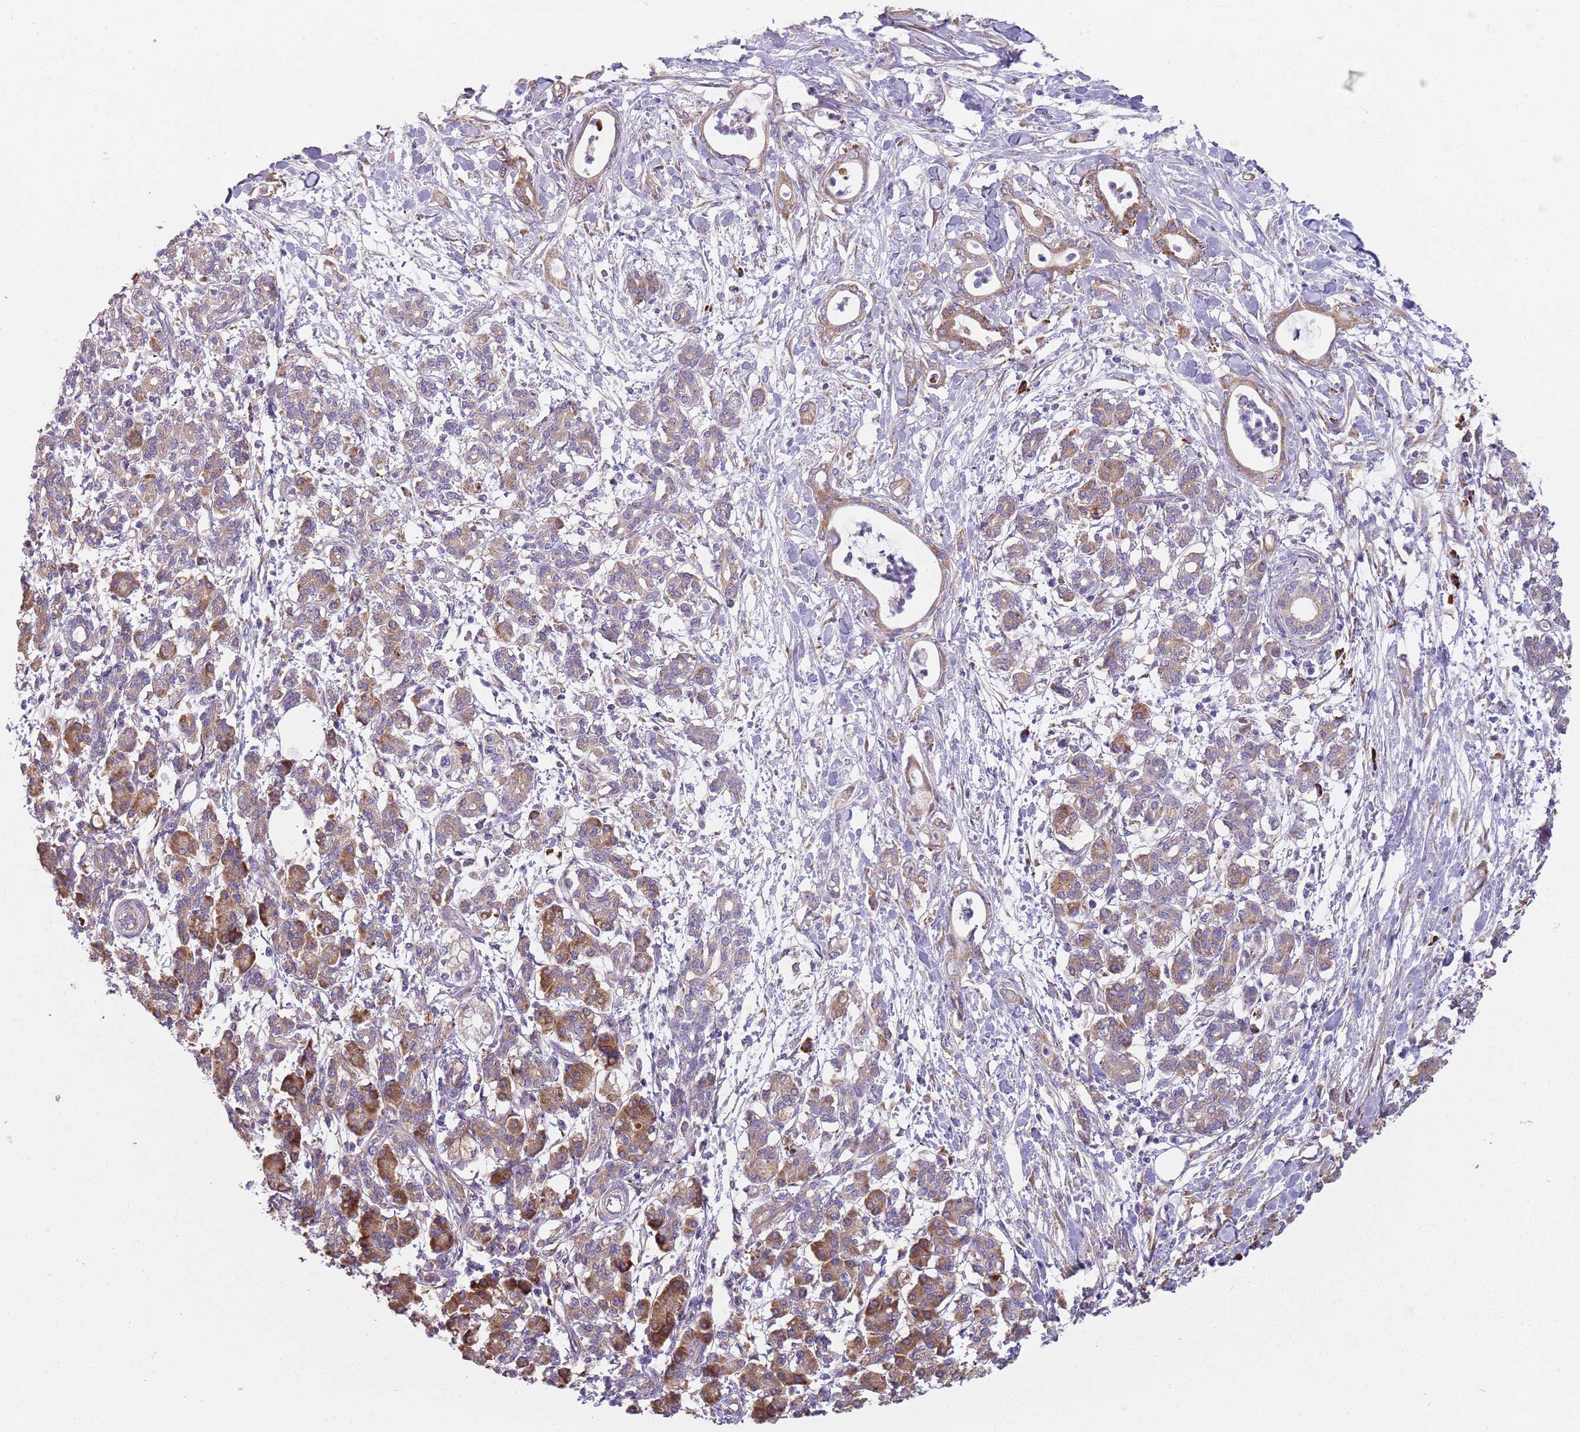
{"staining": {"intensity": "moderate", "quantity": "25%-75%", "location": "cytoplasmic/membranous"}, "tissue": "pancreatic cancer", "cell_type": "Tumor cells", "image_type": "cancer", "snomed": [{"axis": "morphology", "description": "Adenocarcinoma, NOS"}, {"axis": "topography", "description": "Pancreas"}], "caption": "Immunohistochemical staining of pancreatic cancer displays moderate cytoplasmic/membranous protein positivity in approximately 25%-75% of tumor cells.", "gene": "SPATA2", "patient": {"sex": "female", "age": 55}}